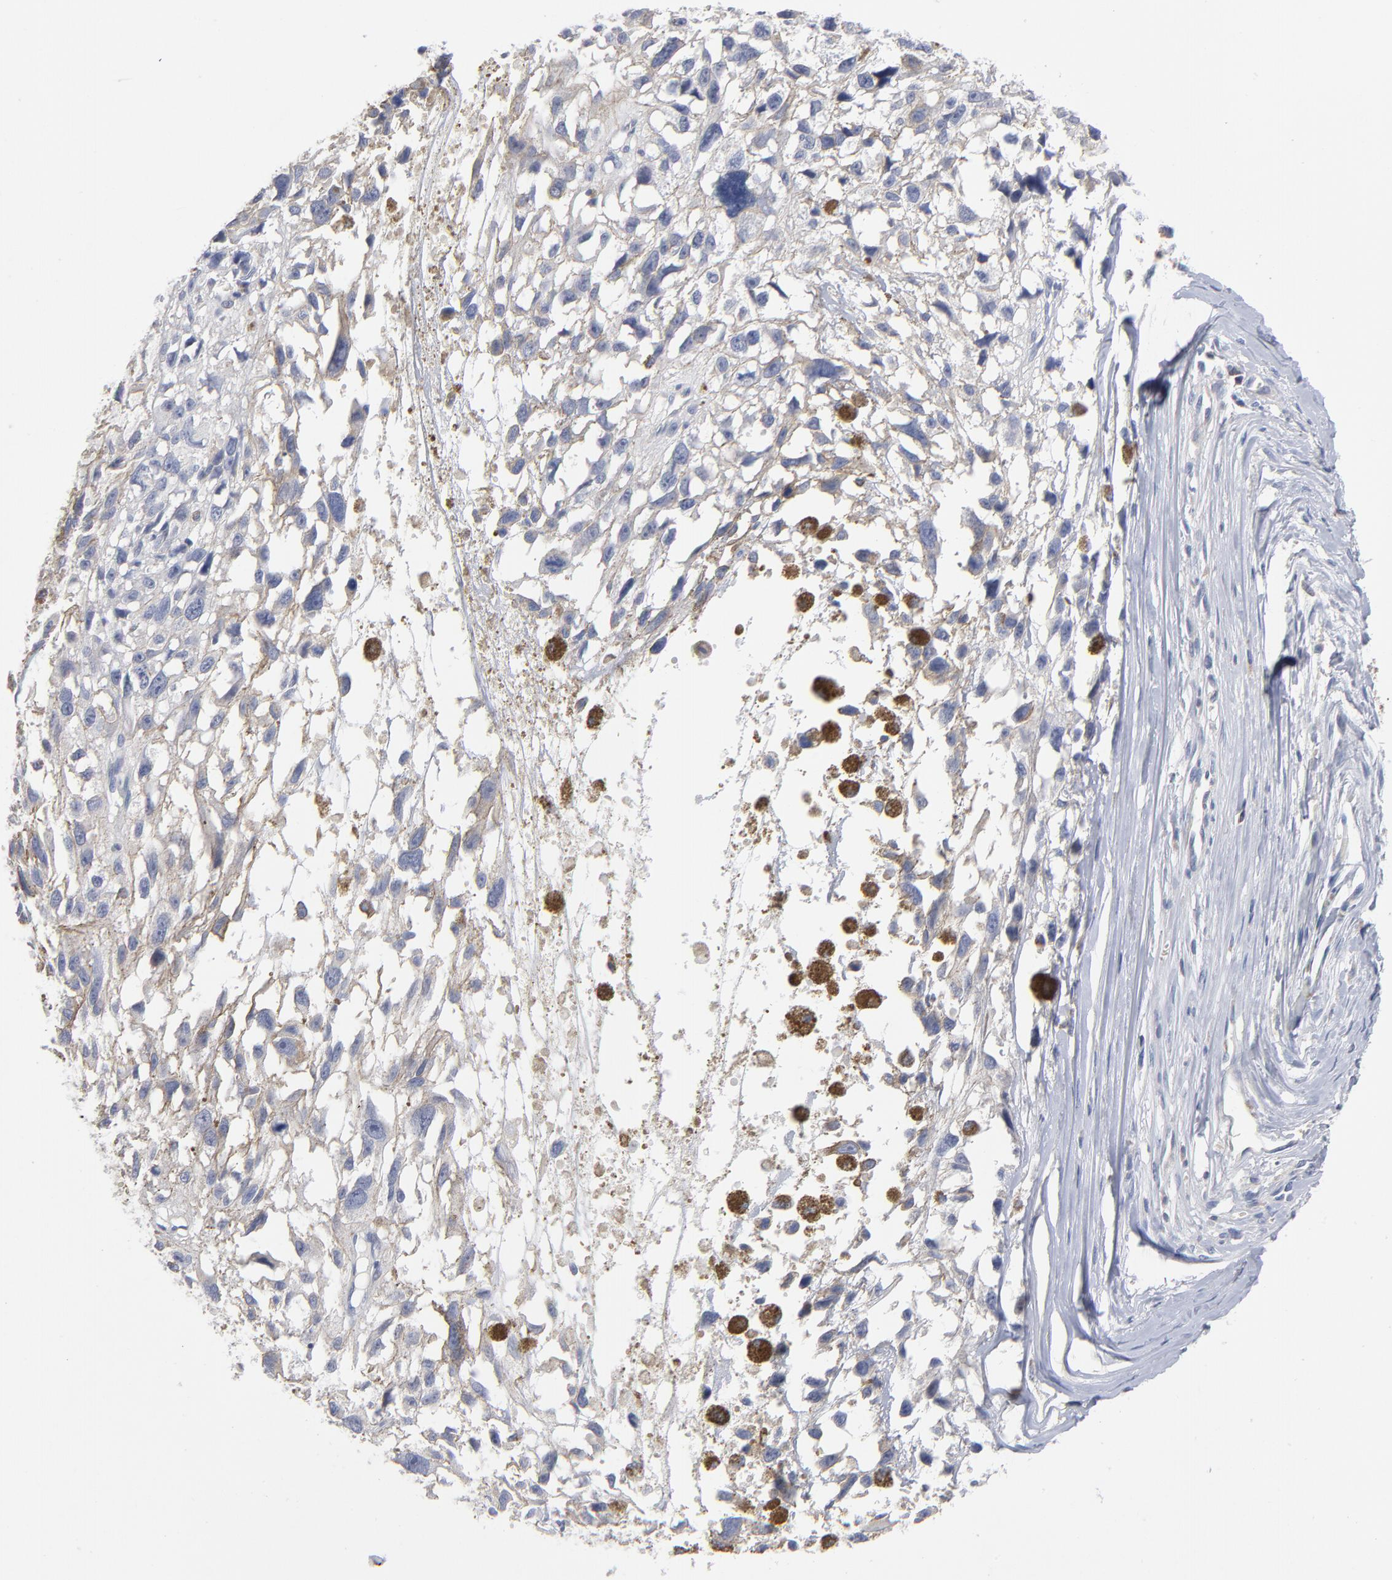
{"staining": {"intensity": "weak", "quantity": "<25%", "location": "cytoplasmic/membranous"}, "tissue": "melanoma", "cell_type": "Tumor cells", "image_type": "cancer", "snomed": [{"axis": "morphology", "description": "Malignant melanoma, Metastatic site"}, {"axis": "topography", "description": "Lymph node"}], "caption": "This is an immunohistochemistry micrograph of human malignant melanoma (metastatic site). There is no positivity in tumor cells.", "gene": "PDLIM2", "patient": {"sex": "male", "age": 59}}